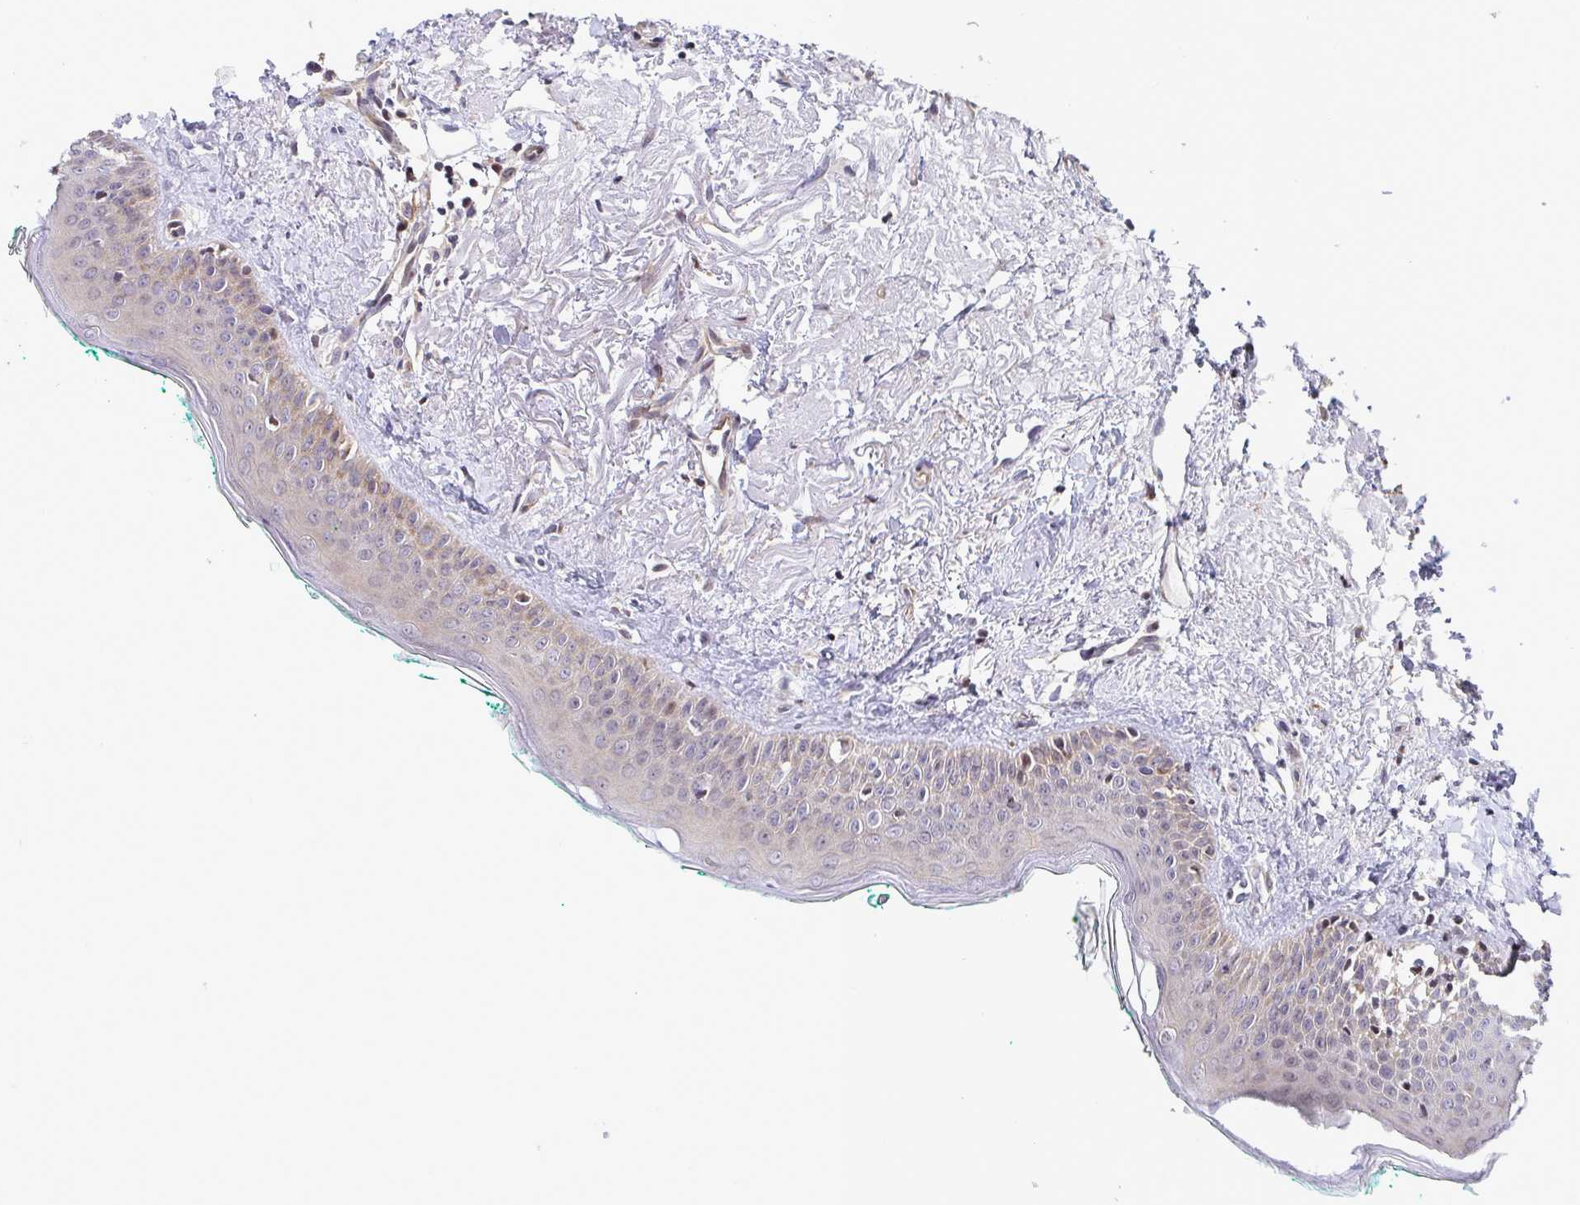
{"staining": {"intensity": "weak", "quantity": "<25%", "location": "nuclear"}, "tissue": "oral mucosa", "cell_type": "Squamous epithelial cells", "image_type": "normal", "snomed": [{"axis": "morphology", "description": "Normal tissue, NOS"}, {"axis": "topography", "description": "Oral tissue"}], "caption": "The immunohistochemistry (IHC) micrograph has no significant staining in squamous epithelial cells of oral mucosa.", "gene": "WDR72", "patient": {"sex": "female", "age": 70}}